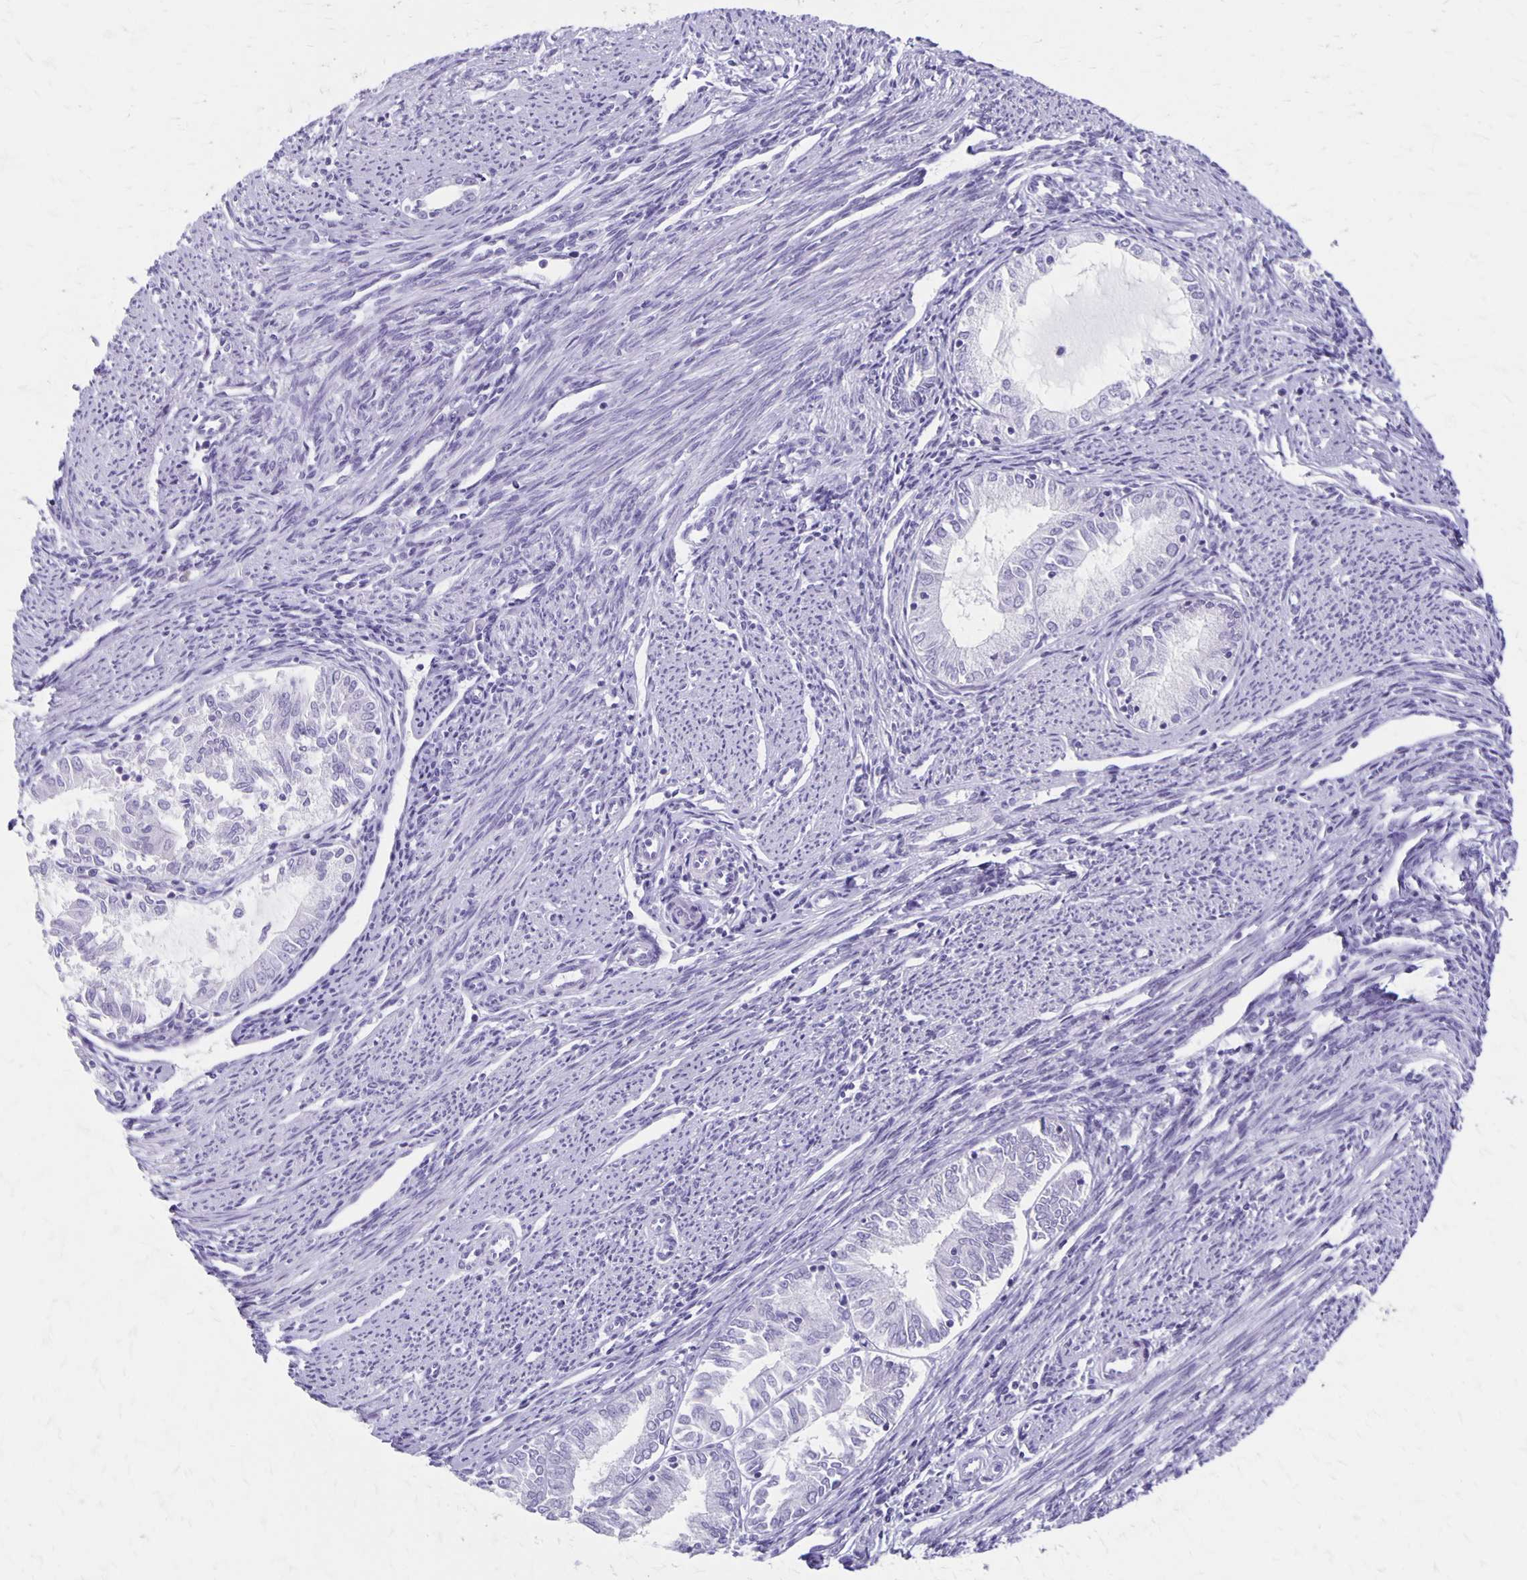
{"staining": {"intensity": "negative", "quantity": "none", "location": "none"}, "tissue": "endometrial cancer", "cell_type": "Tumor cells", "image_type": "cancer", "snomed": [{"axis": "morphology", "description": "Adenocarcinoma, NOS"}, {"axis": "topography", "description": "Endometrium"}], "caption": "Tumor cells are negative for brown protein staining in adenocarcinoma (endometrial).", "gene": "MAGEC2", "patient": {"sex": "female", "age": 79}}